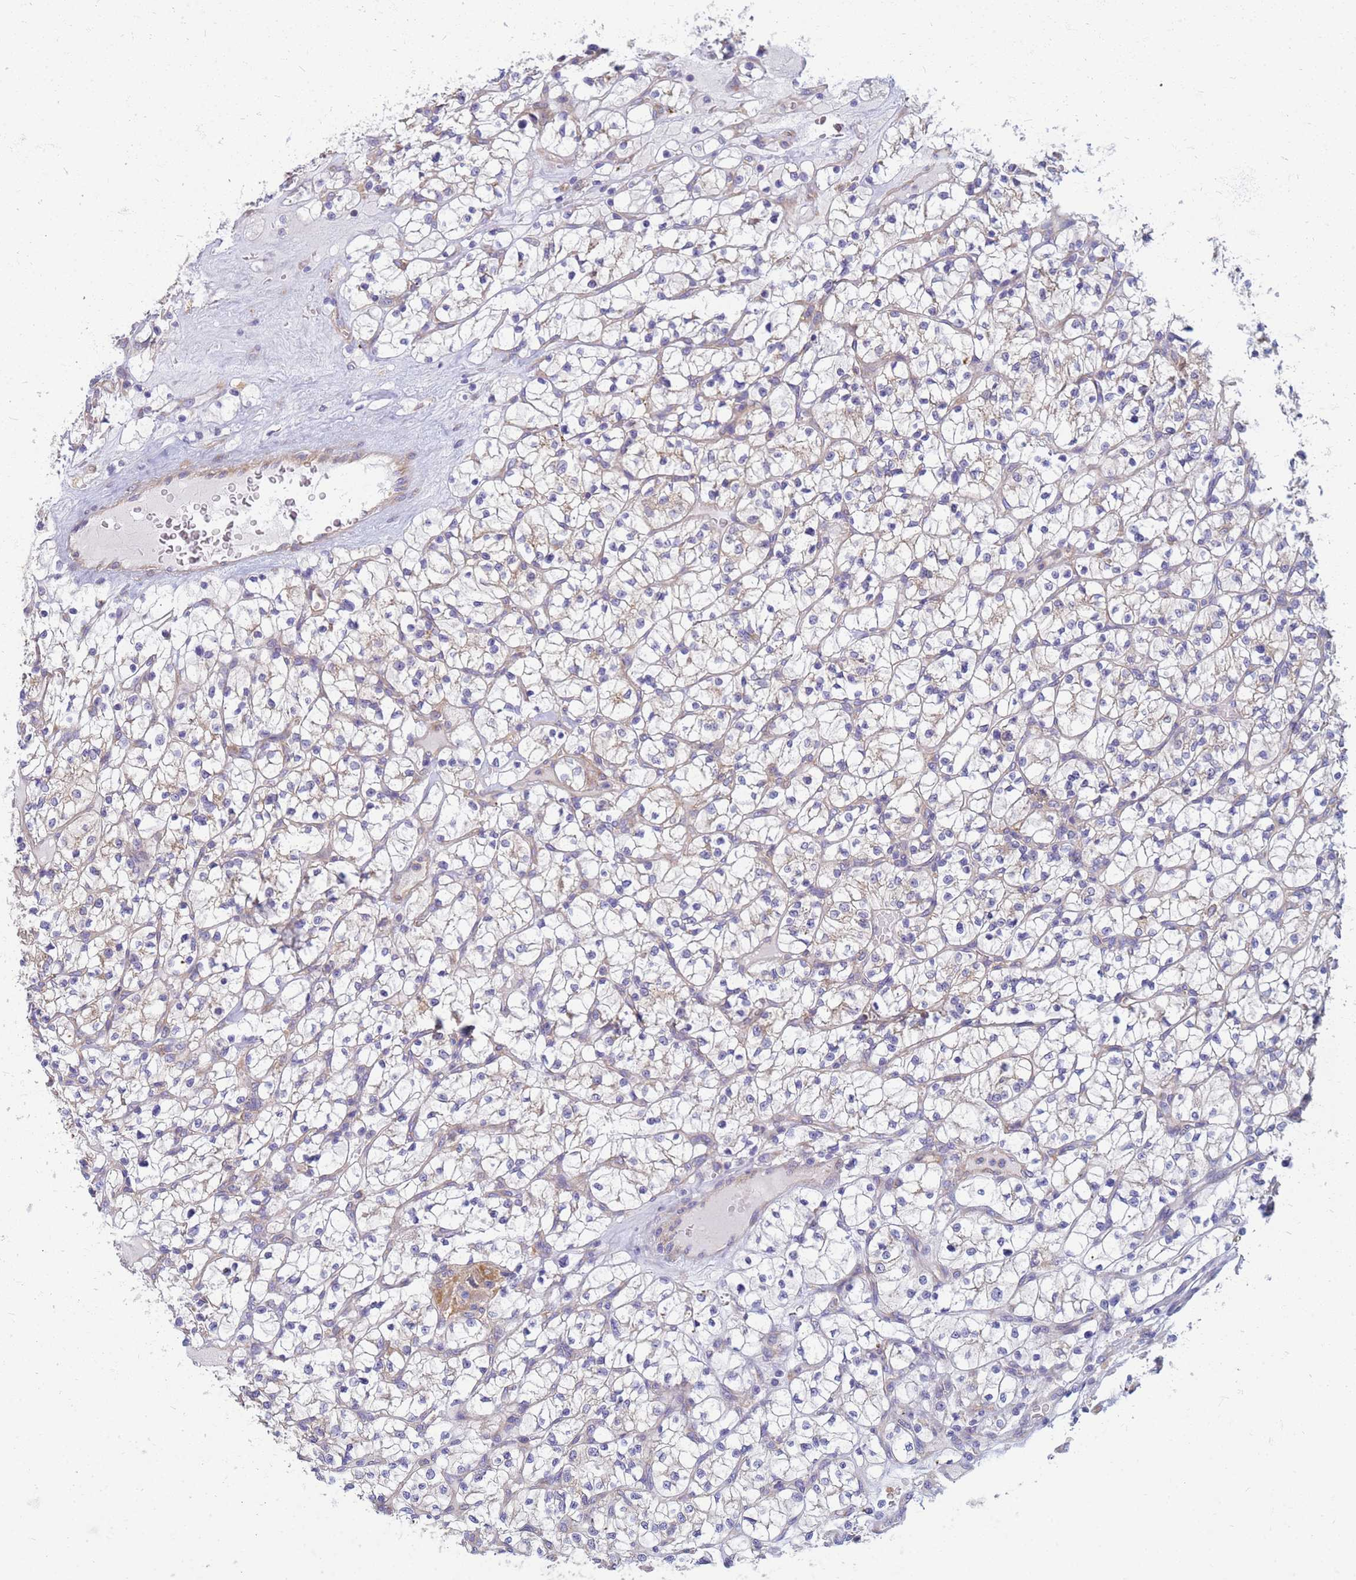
{"staining": {"intensity": "negative", "quantity": "none", "location": "none"}, "tissue": "renal cancer", "cell_type": "Tumor cells", "image_type": "cancer", "snomed": [{"axis": "morphology", "description": "Adenocarcinoma, NOS"}, {"axis": "topography", "description": "Kidney"}], "caption": "Immunohistochemistry of renal adenocarcinoma displays no expression in tumor cells.", "gene": "EEA1", "patient": {"sex": "female", "age": 64}}